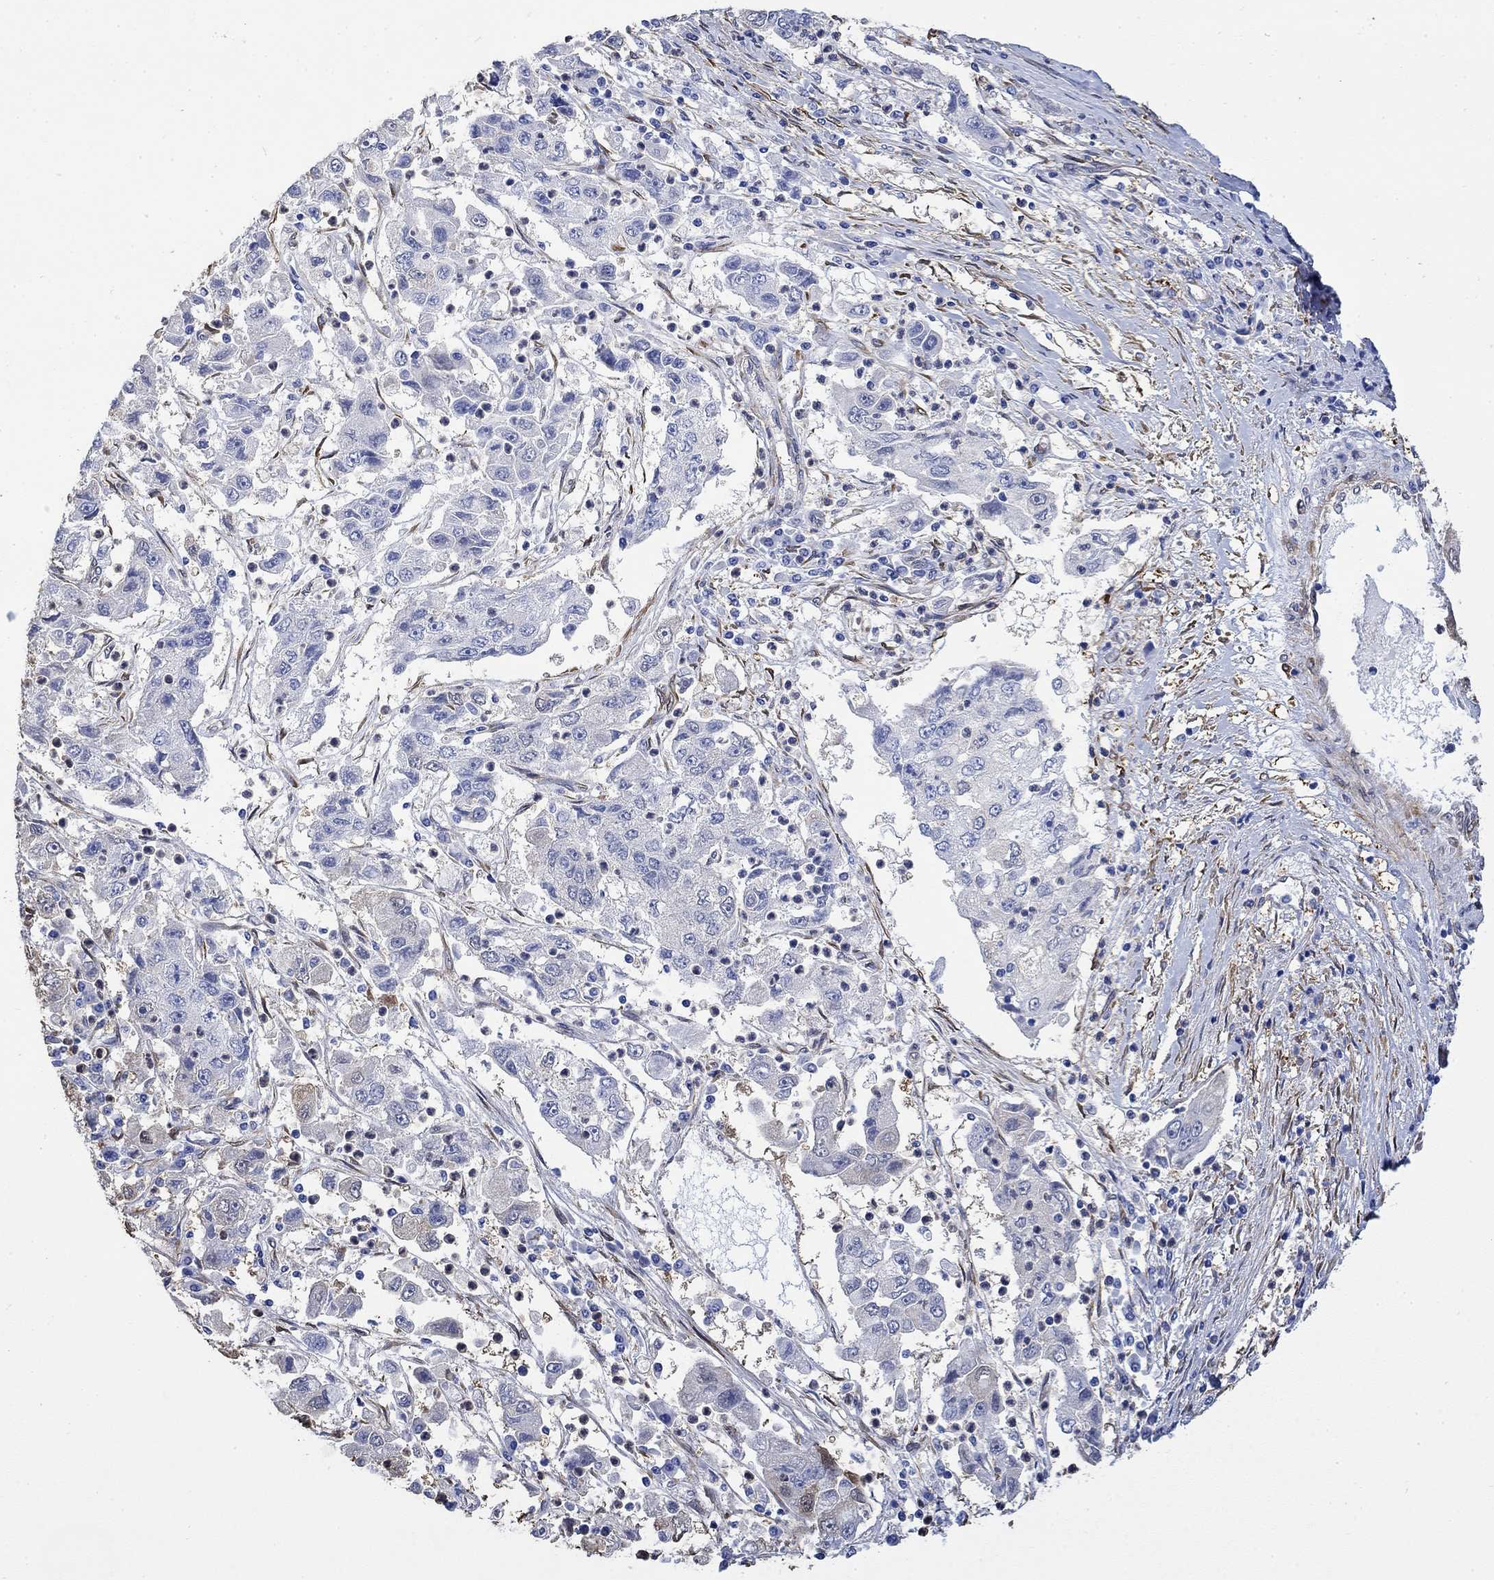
{"staining": {"intensity": "negative", "quantity": "none", "location": "none"}, "tissue": "cervical cancer", "cell_type": "Tumor cells", "image_type": "cancer", "snomed": [{"axis": "morphology", "description": "Squamous cell carcinoma, NOS"}, {"axis": "topography", "description": "Cervix"}], "caption": "There is no significant staining in tumor cells of cervical squamous cell carcinoma.", "gene": "TGM2", "patient": {"sex": "female", "age": 36}}